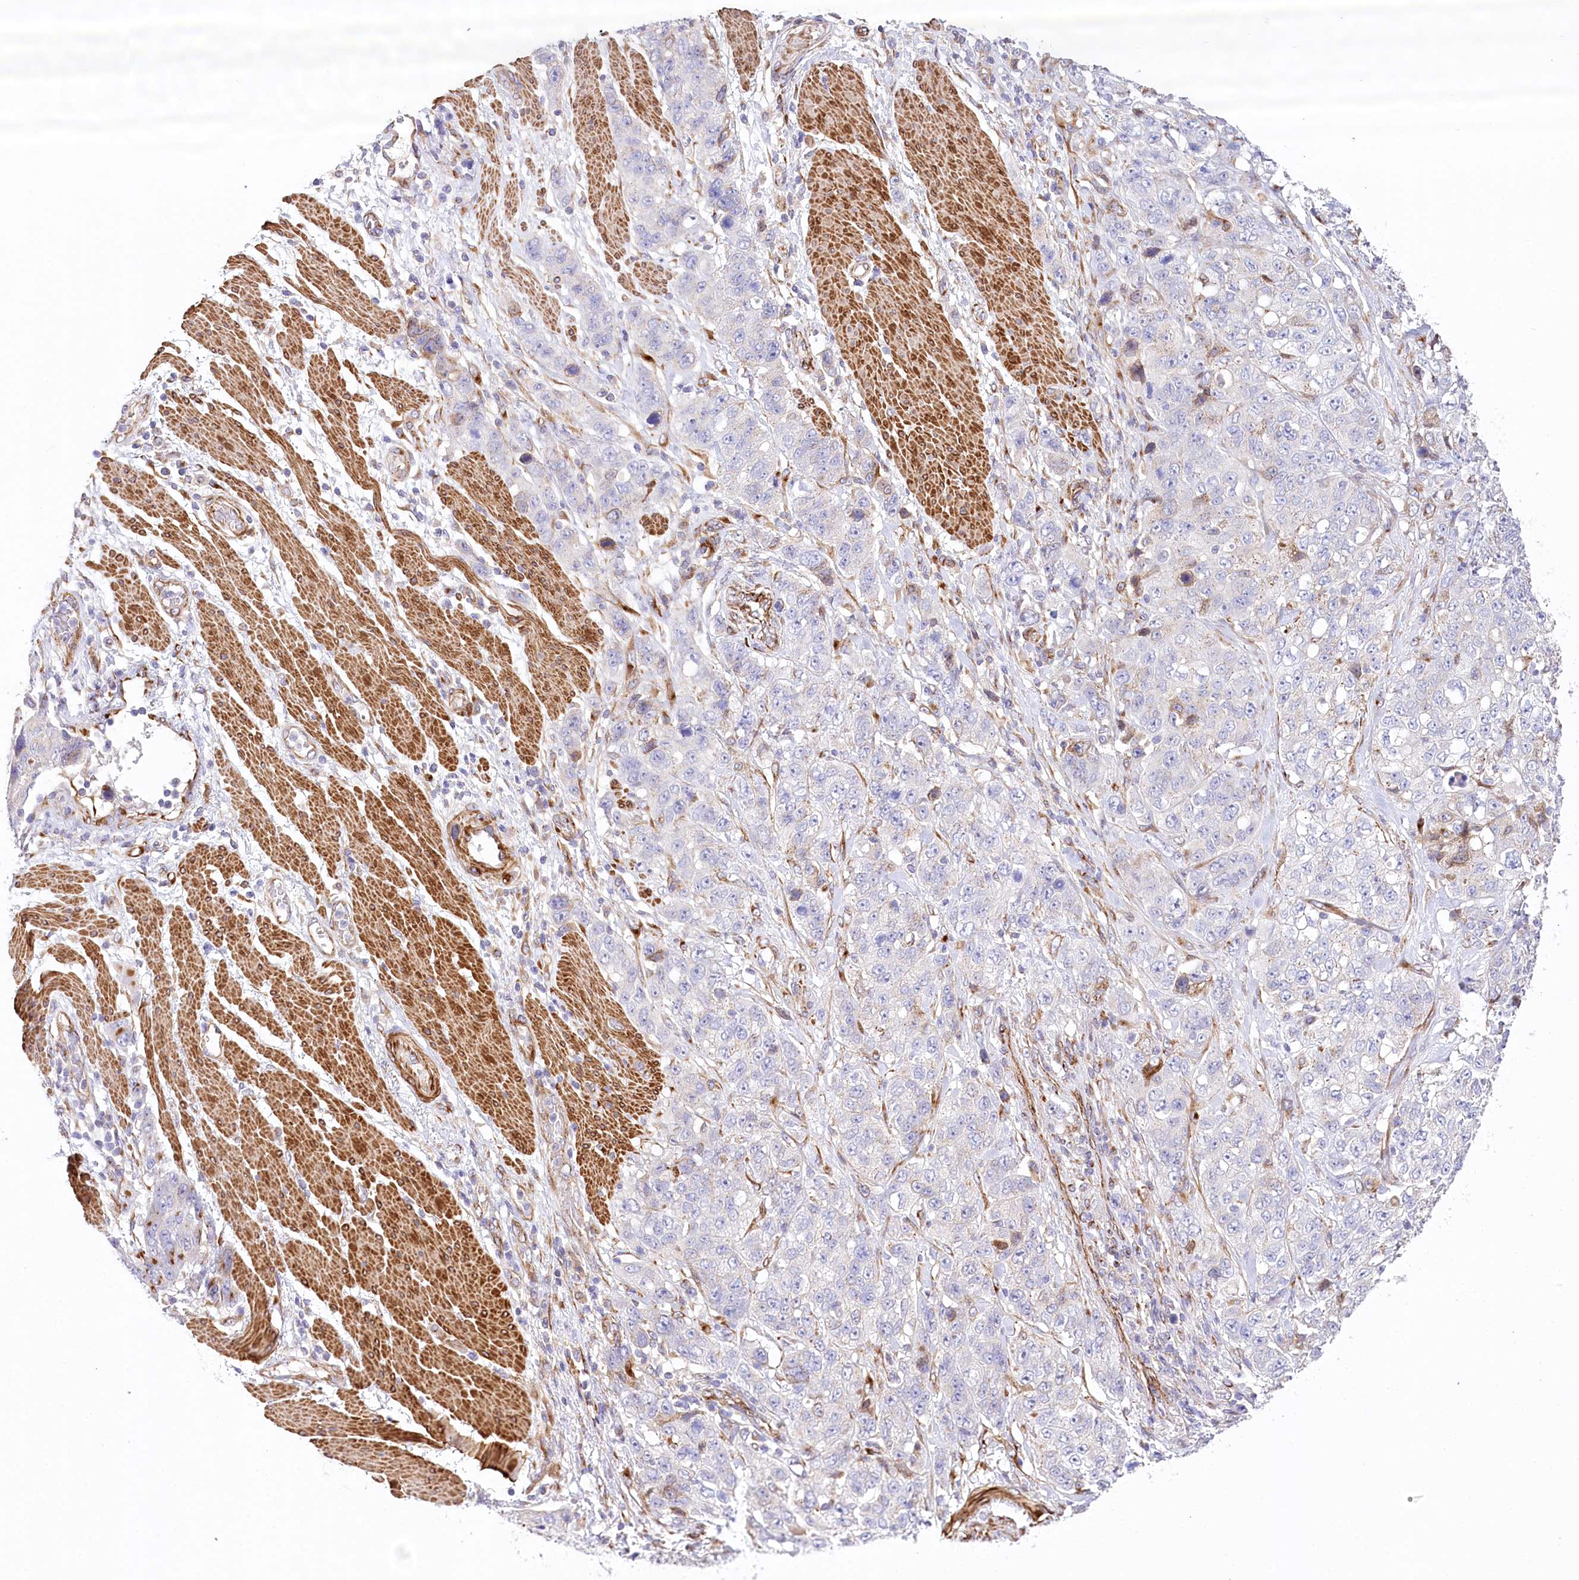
{"staining": {"intensity": "negative", "quantity": "none", "location": "none"}, "tissue": "stomach cancer", "cell_type": "Tumor cells", "image_type": "cancer", "snomed": [{"axis": "morphology", "description": "Adenocarcinoma, NOS"}, {"axis": "topography", "description": "Stomach"}], "caption": "This is an IHC histopathology image of stomach adenocarcinoma. There is no staining in tumor cells.", "gene": "ABRAXAS2", "patient": {"sex": "male", "age": 48}}